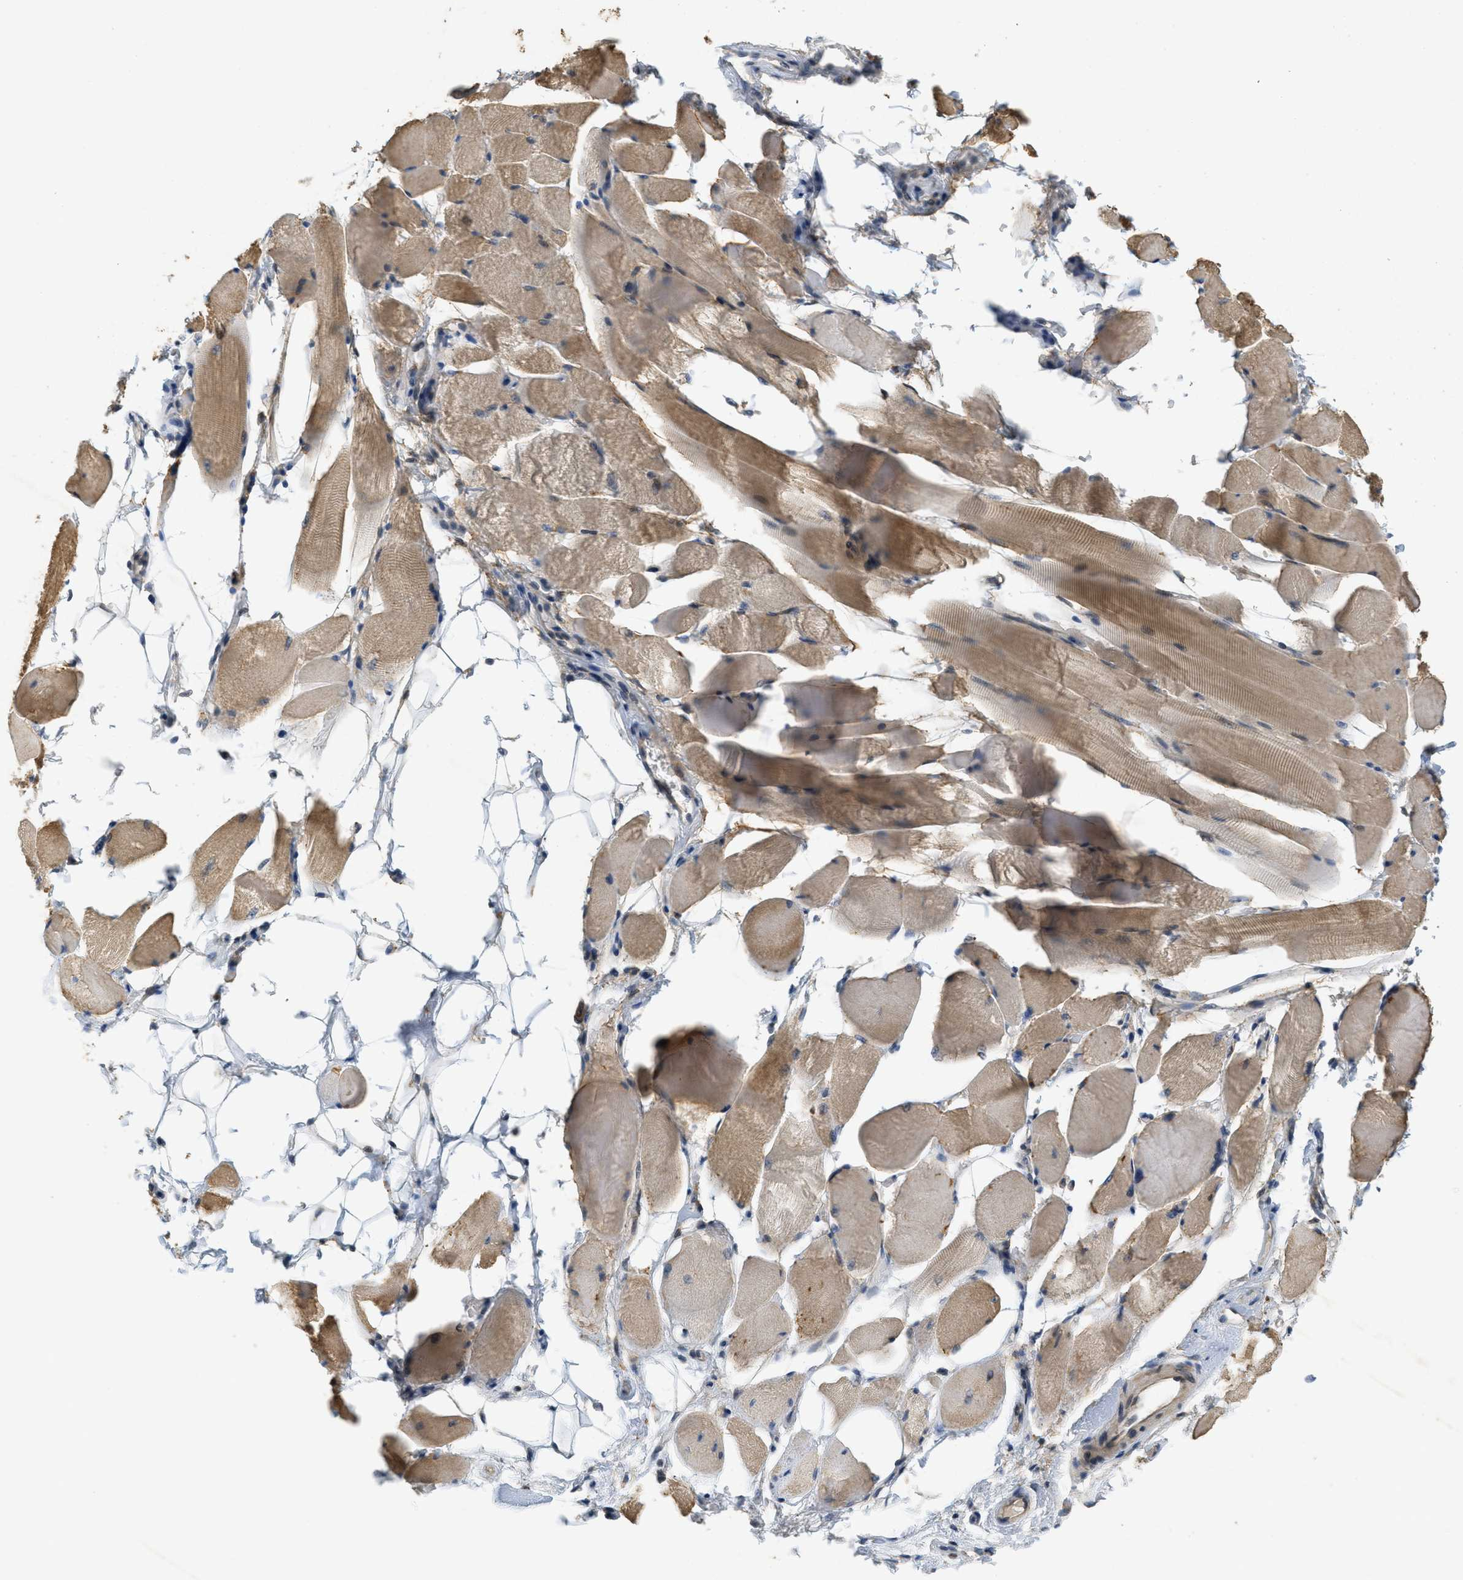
{"staining": {"intensity": "moderate", "quantity": ">75%", "location": "cytoplasmic/membranous"}, "tissue": "skeletal muscle", "cell_type": "Myocytes", "image_type": "normal", "snomed": [{"axis": "morphology", "description": "Normal tissue, NOS"}, {"axis": "topography", "description": "Skeletal muscle"}, {"axis": "topography", "description": "Peripheral nerve tissue"}], "caption": "DAB (3,3'-diaminobenzidine) immunohistochemical staining of benign skeletal muscle shows moderate cytoplasmic/membranous protein positivity in approximately >75% of myocytes.", "gene": "SIGMAR1", "patient": {"sex": "female", "age": 84}}